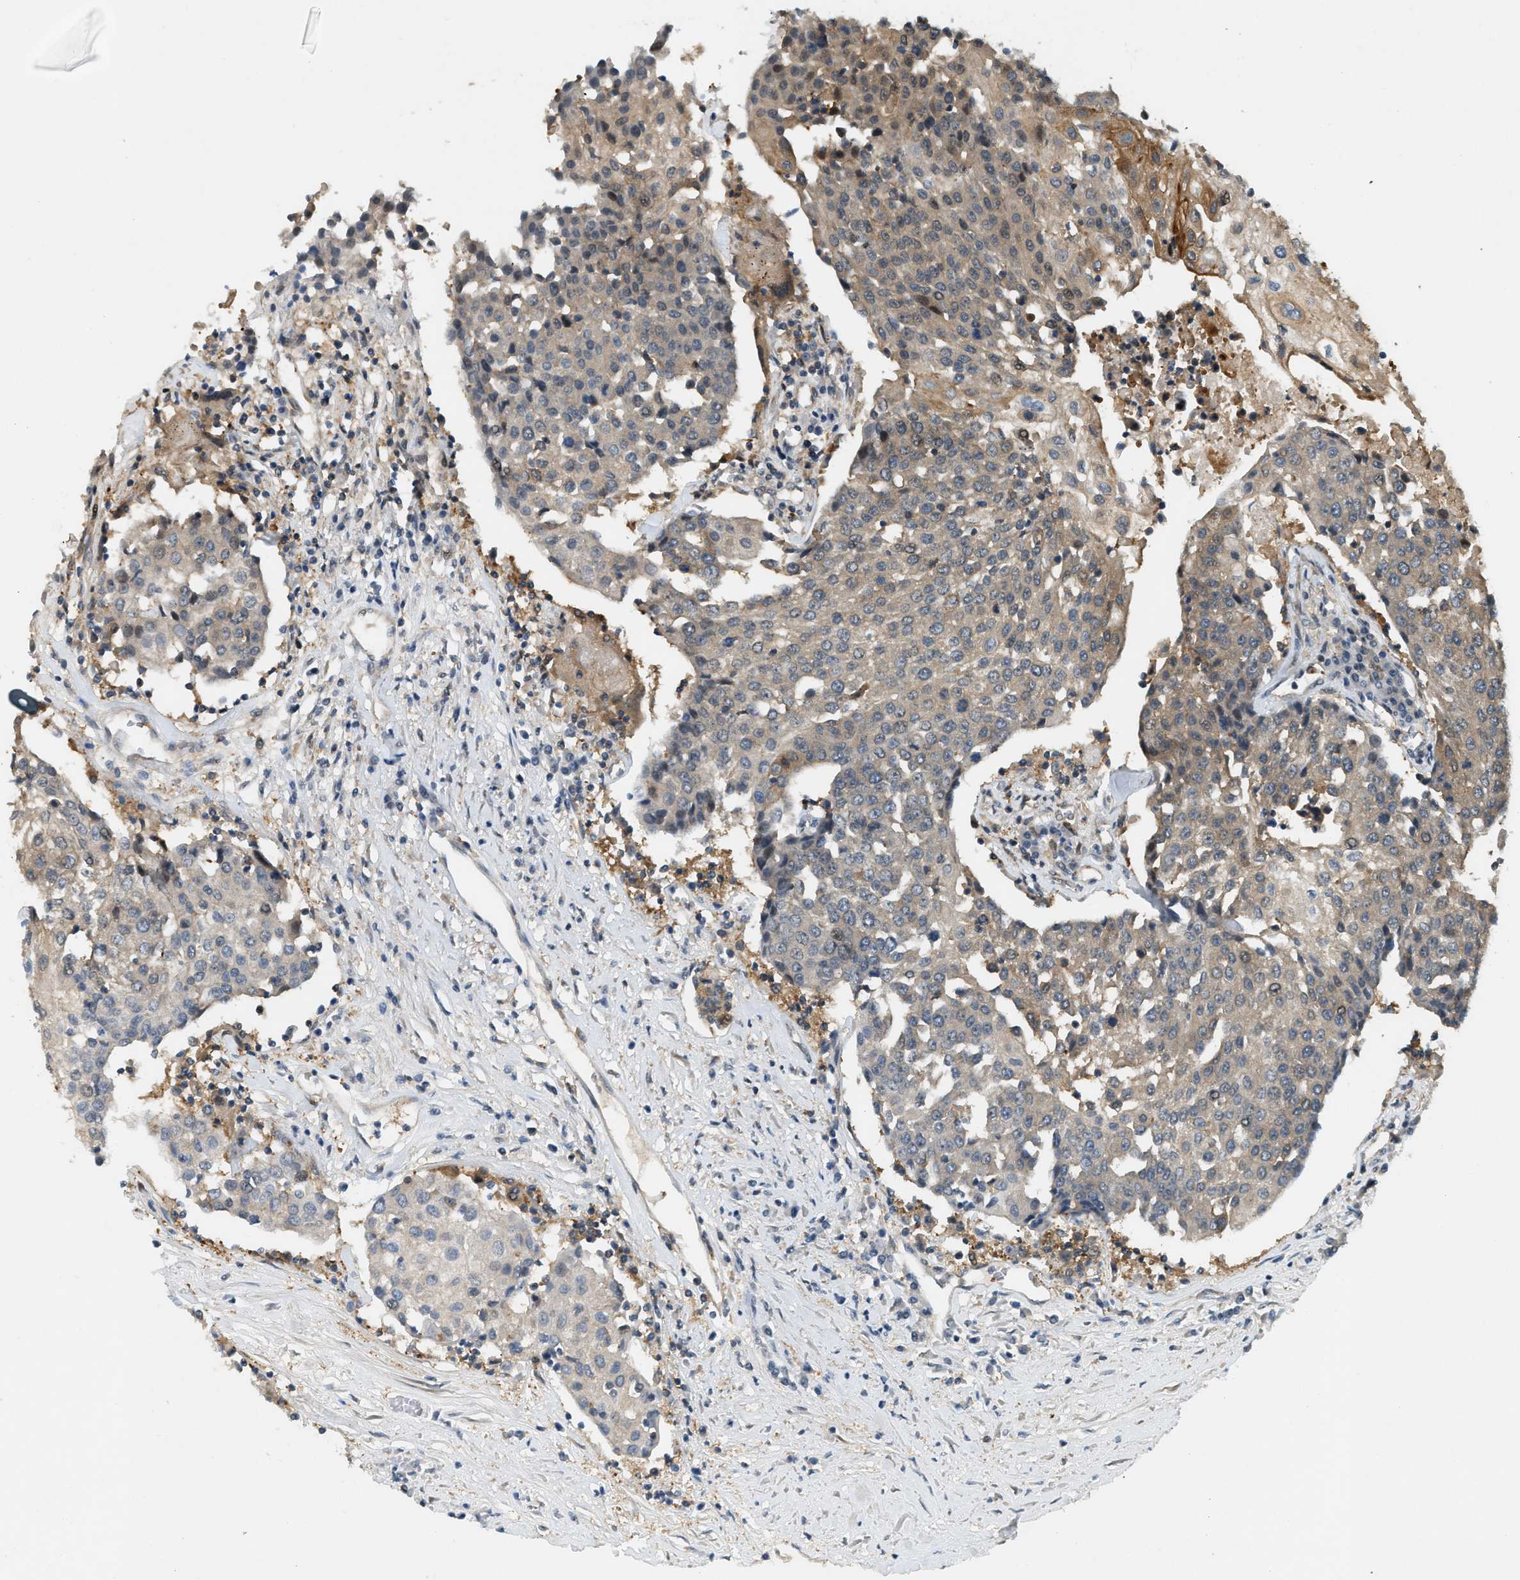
{"staining": {"intensity": "weak", "quantity": ">75%", "location": "cytoplasmic/membranous"}, "tissue": "urothelial cancer", "cell_type": "Tumor cells", "image_type": "cancer", "snomed": [{"axis": "morphology", "description": "Urothelial carcinoma, High grade"}, {"axis": "topography", "description": "Urinary bladder"}], "caption": "Protein staining of urothelial cancer tissue exhibits weak cytoplasmic/membranous staining in about >75% of tumor cells. Nuclei are stained in blue.", "gene": "PDCL3", "patient": {"sex": "female", "age": 85}}